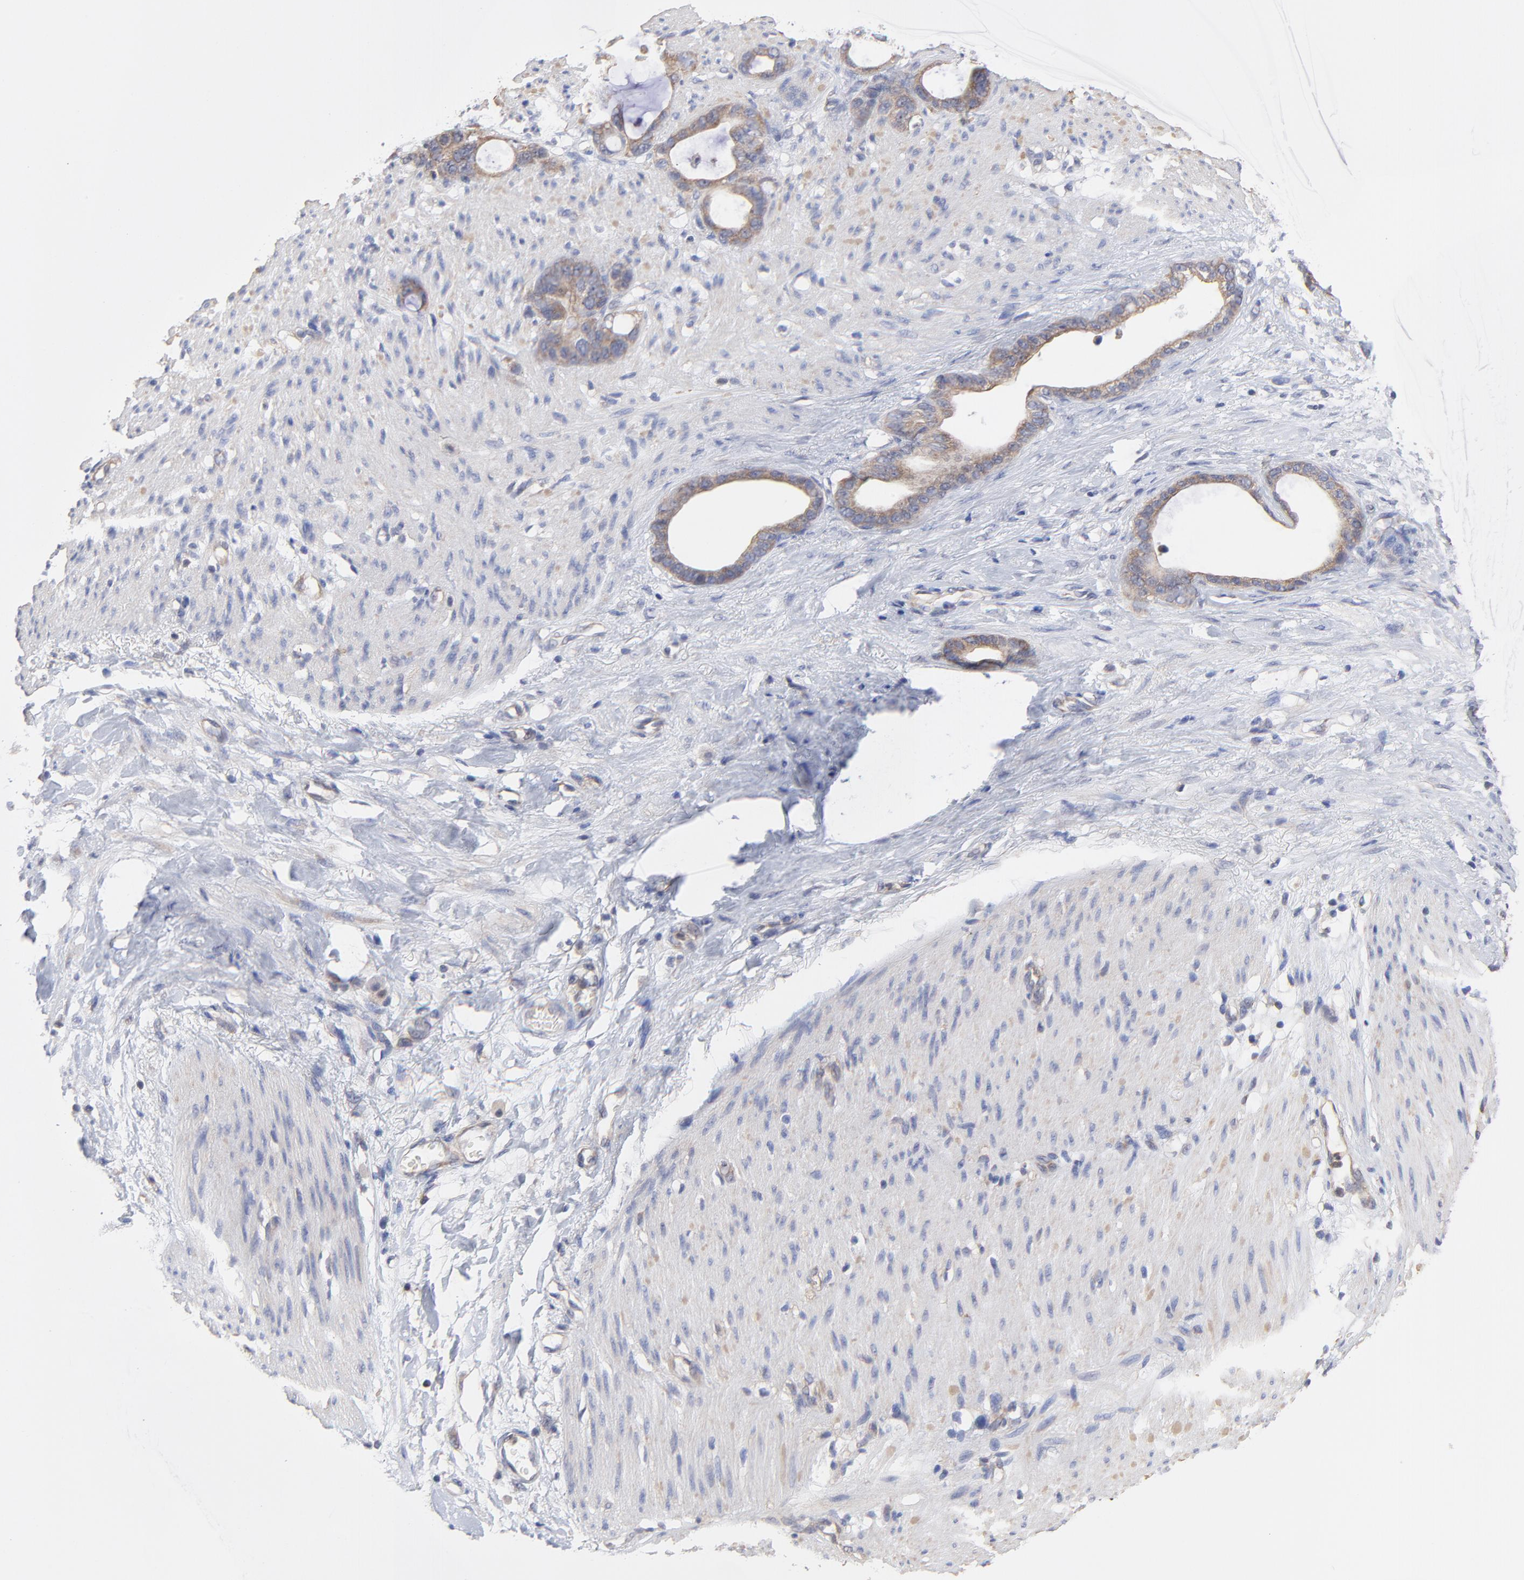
{"staining": {"intensity": "weak", "quantity": ">75%", "location": "cytoplasmic/membranous"}, "tissue": "stomach cancer", "cell_type": "Tumor cells", "image_type": "cancer", "snomed": [{"axis": "morphology", "description": "Adenocarcinoma, NOS"}, {"axis": "topography", "description": "Stomach"}], "caption": "Human stomach adenocarcinoma stained with a brown dye reveals weak cytoplasmic/membranous positive expression in approximately >75% of tumor cells.", "gene": "PCMT1", "patient": {"sex": "female", "age": 75}}